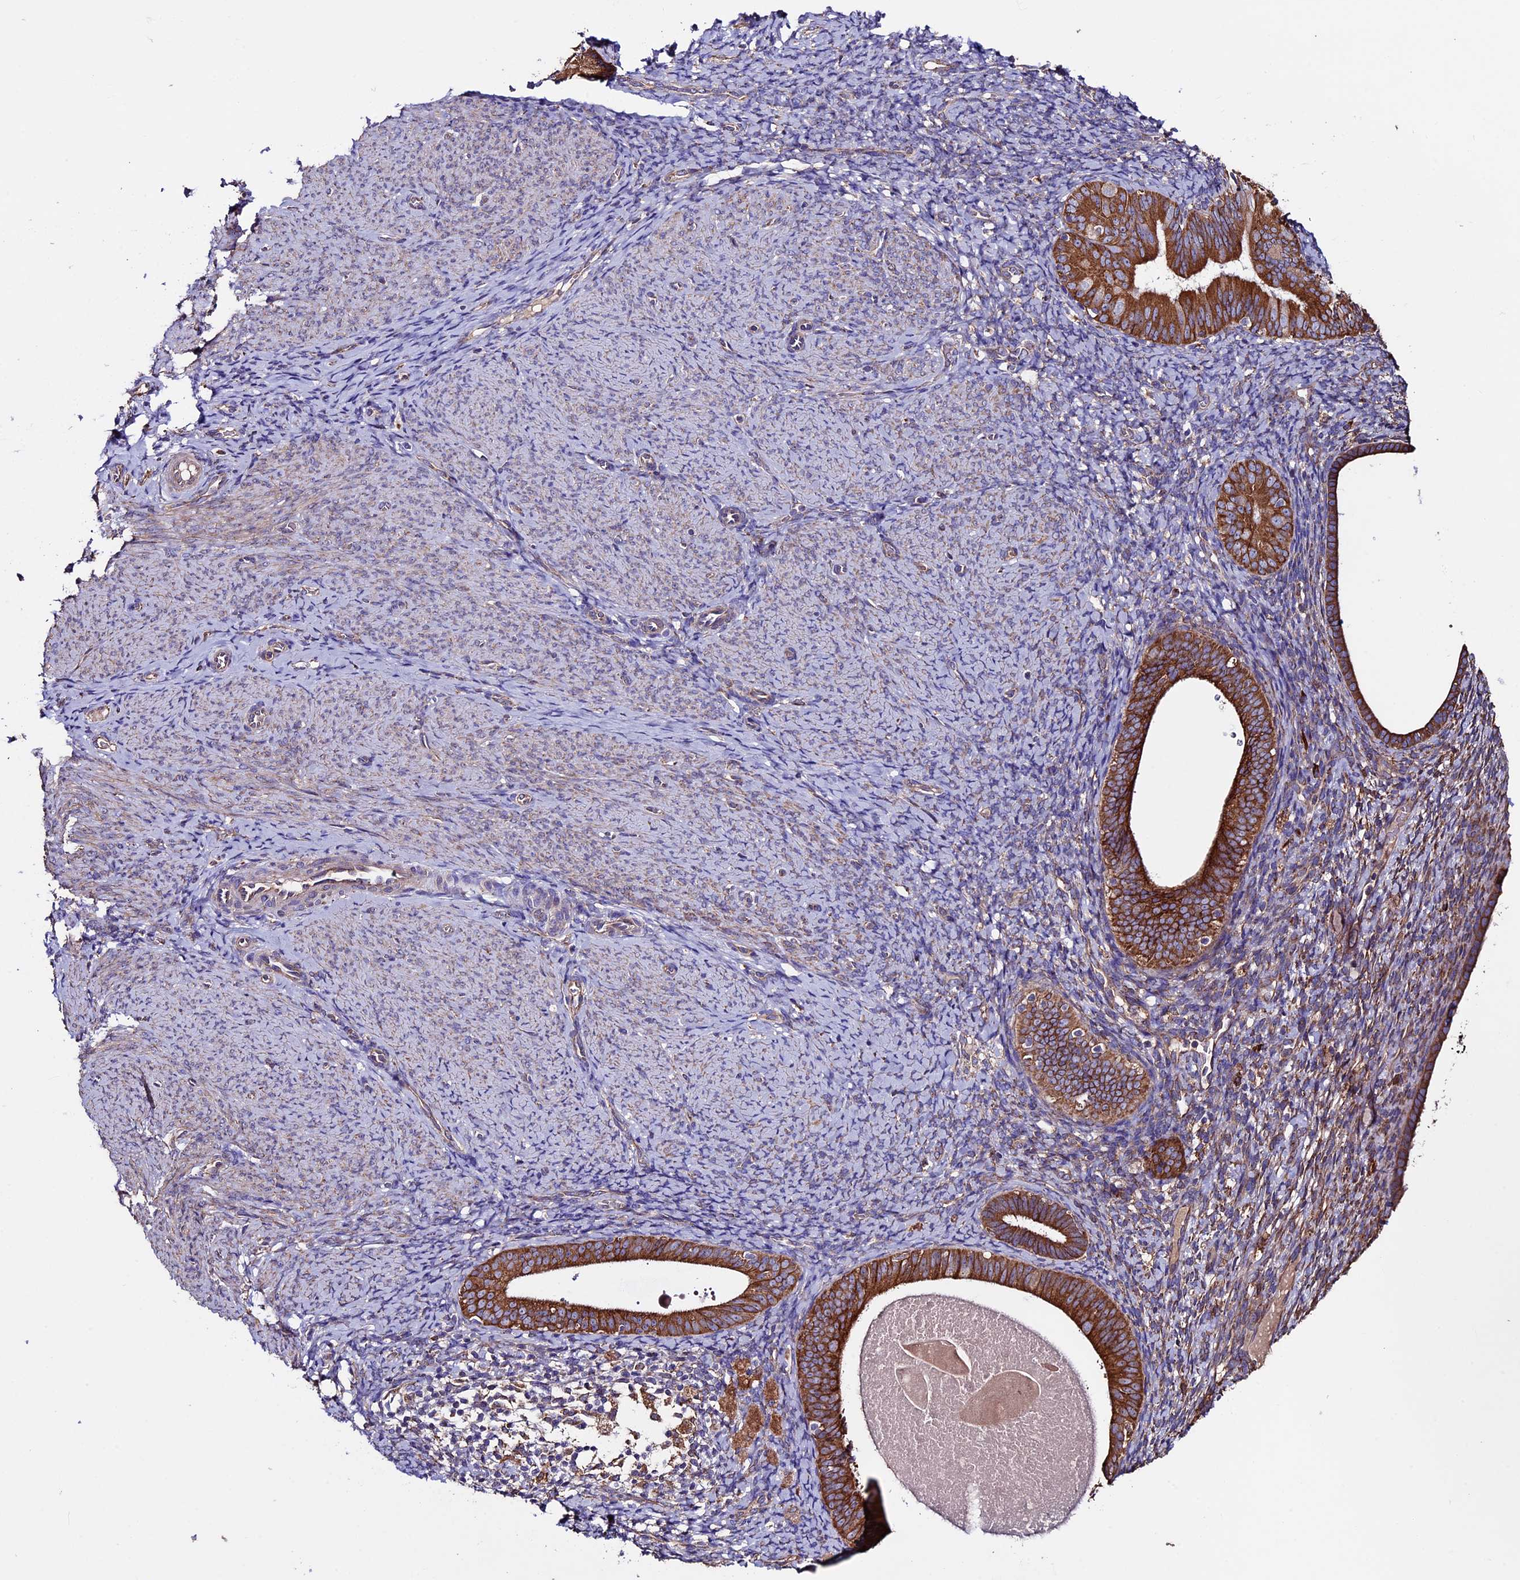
{"staining": {"intensity": "moderate", "quantity": "25%-75%", "location": "cytoplasmic/membranous"}, "tissue": "endometrium", "cell_type": "Cells in endometrial stroma", "image_type": "normal", "snomed": [{"axis": "morphology", "description": "Normal tissue, NOS"}, {"axis": "topography", "description": "Endometrium"}], "caption": "Moderate cytoplasmic/membranous positivity for a protein is appreciated in approximately 25%-75% of cells in endometrial stroma of normal endometrium using IHC.", "gene": "BTBD3", "patient": {"sex": "female", "age": 65}}